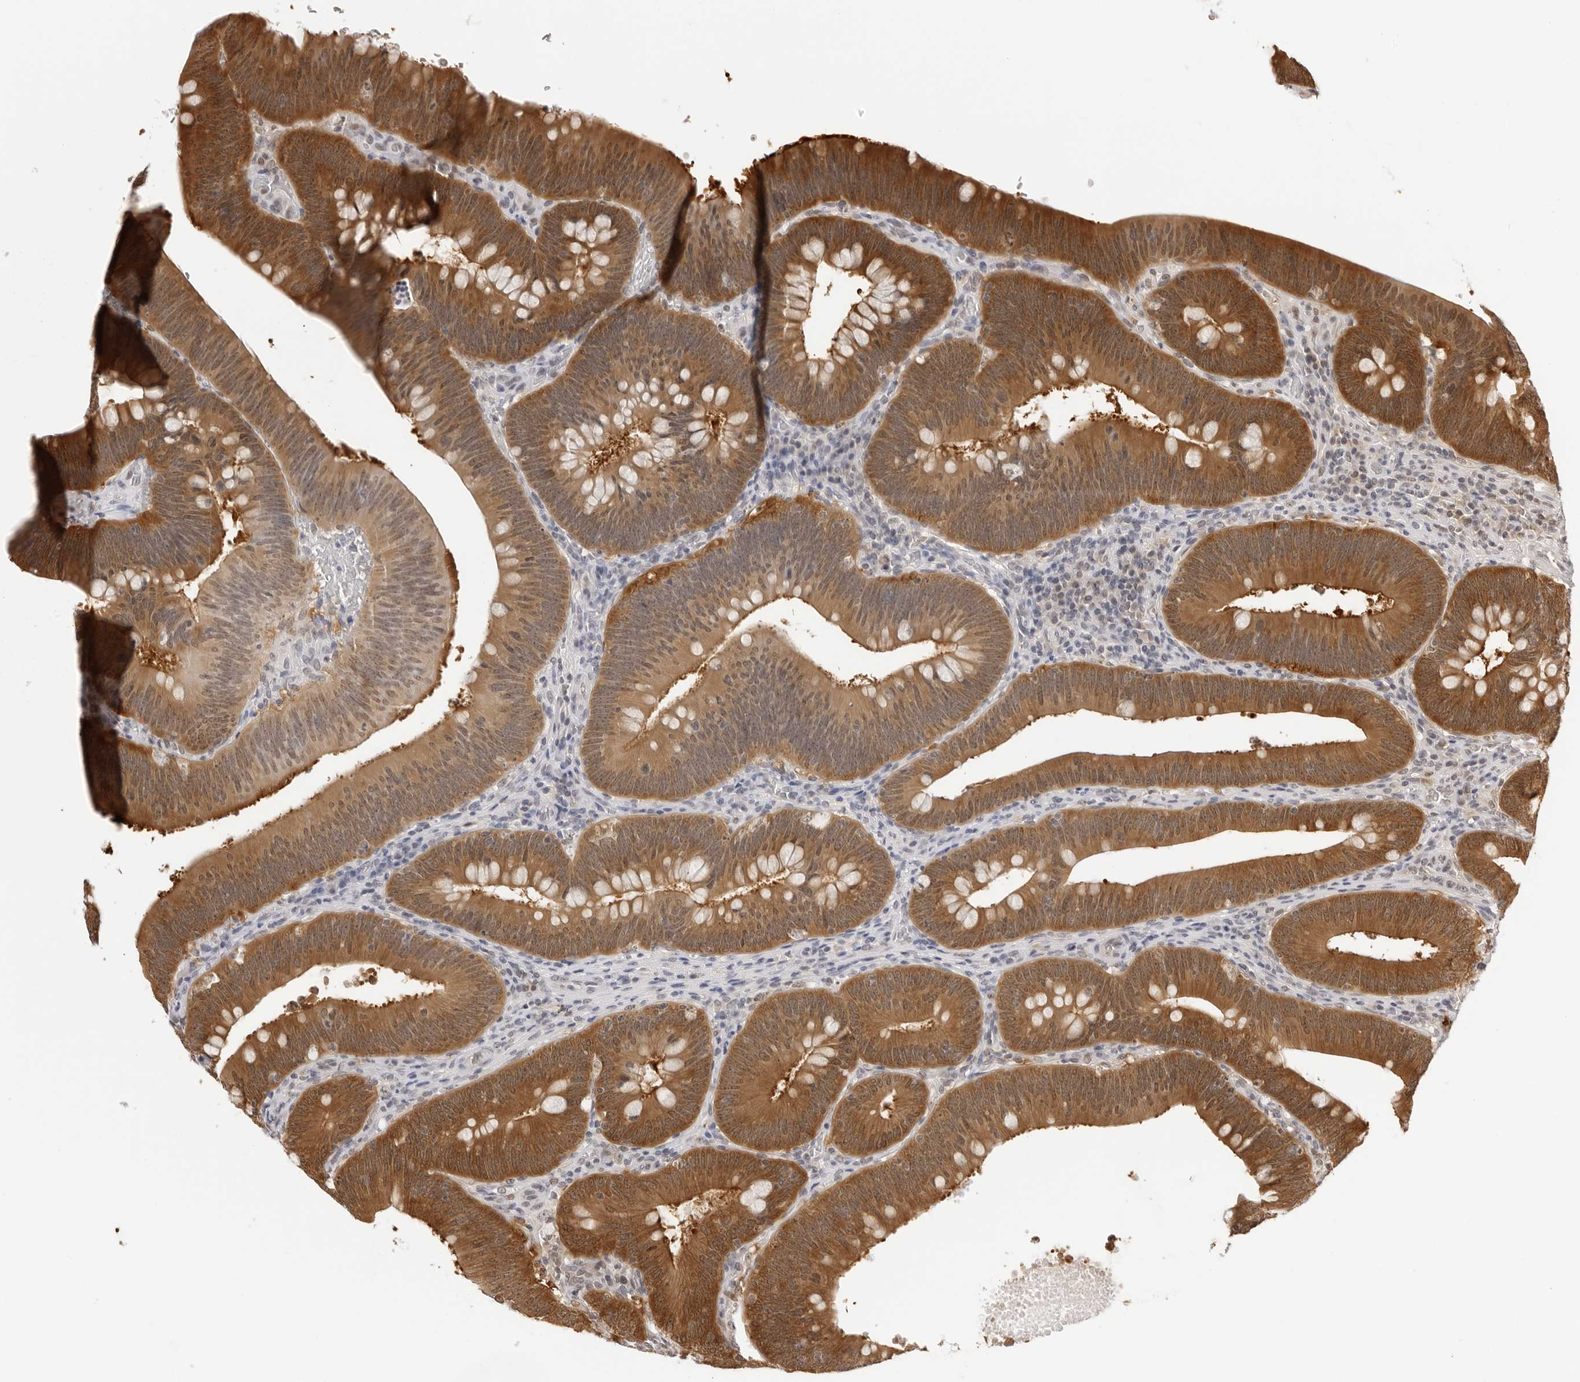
{"staining": {"intensity": "strong", "quantity": ">75%", "location": "cytoplasmic/membranous"}, "tissue": "colorectal cancer", "cell_type": "Tumor cells", "image_type": "cancer", "snomed": [{"axis": "morphology", "description": "Normal tissue, NOS"}, {"axis": "topography", "description": "Colon"}], "caption": "Protein expression analysis of human colorectal cancer reveals strong cytoplasmic/membranous positivity in about >75% of tumor cells.", "gene": "WDR77", "patient": {"sex": "female", "age": 82}}